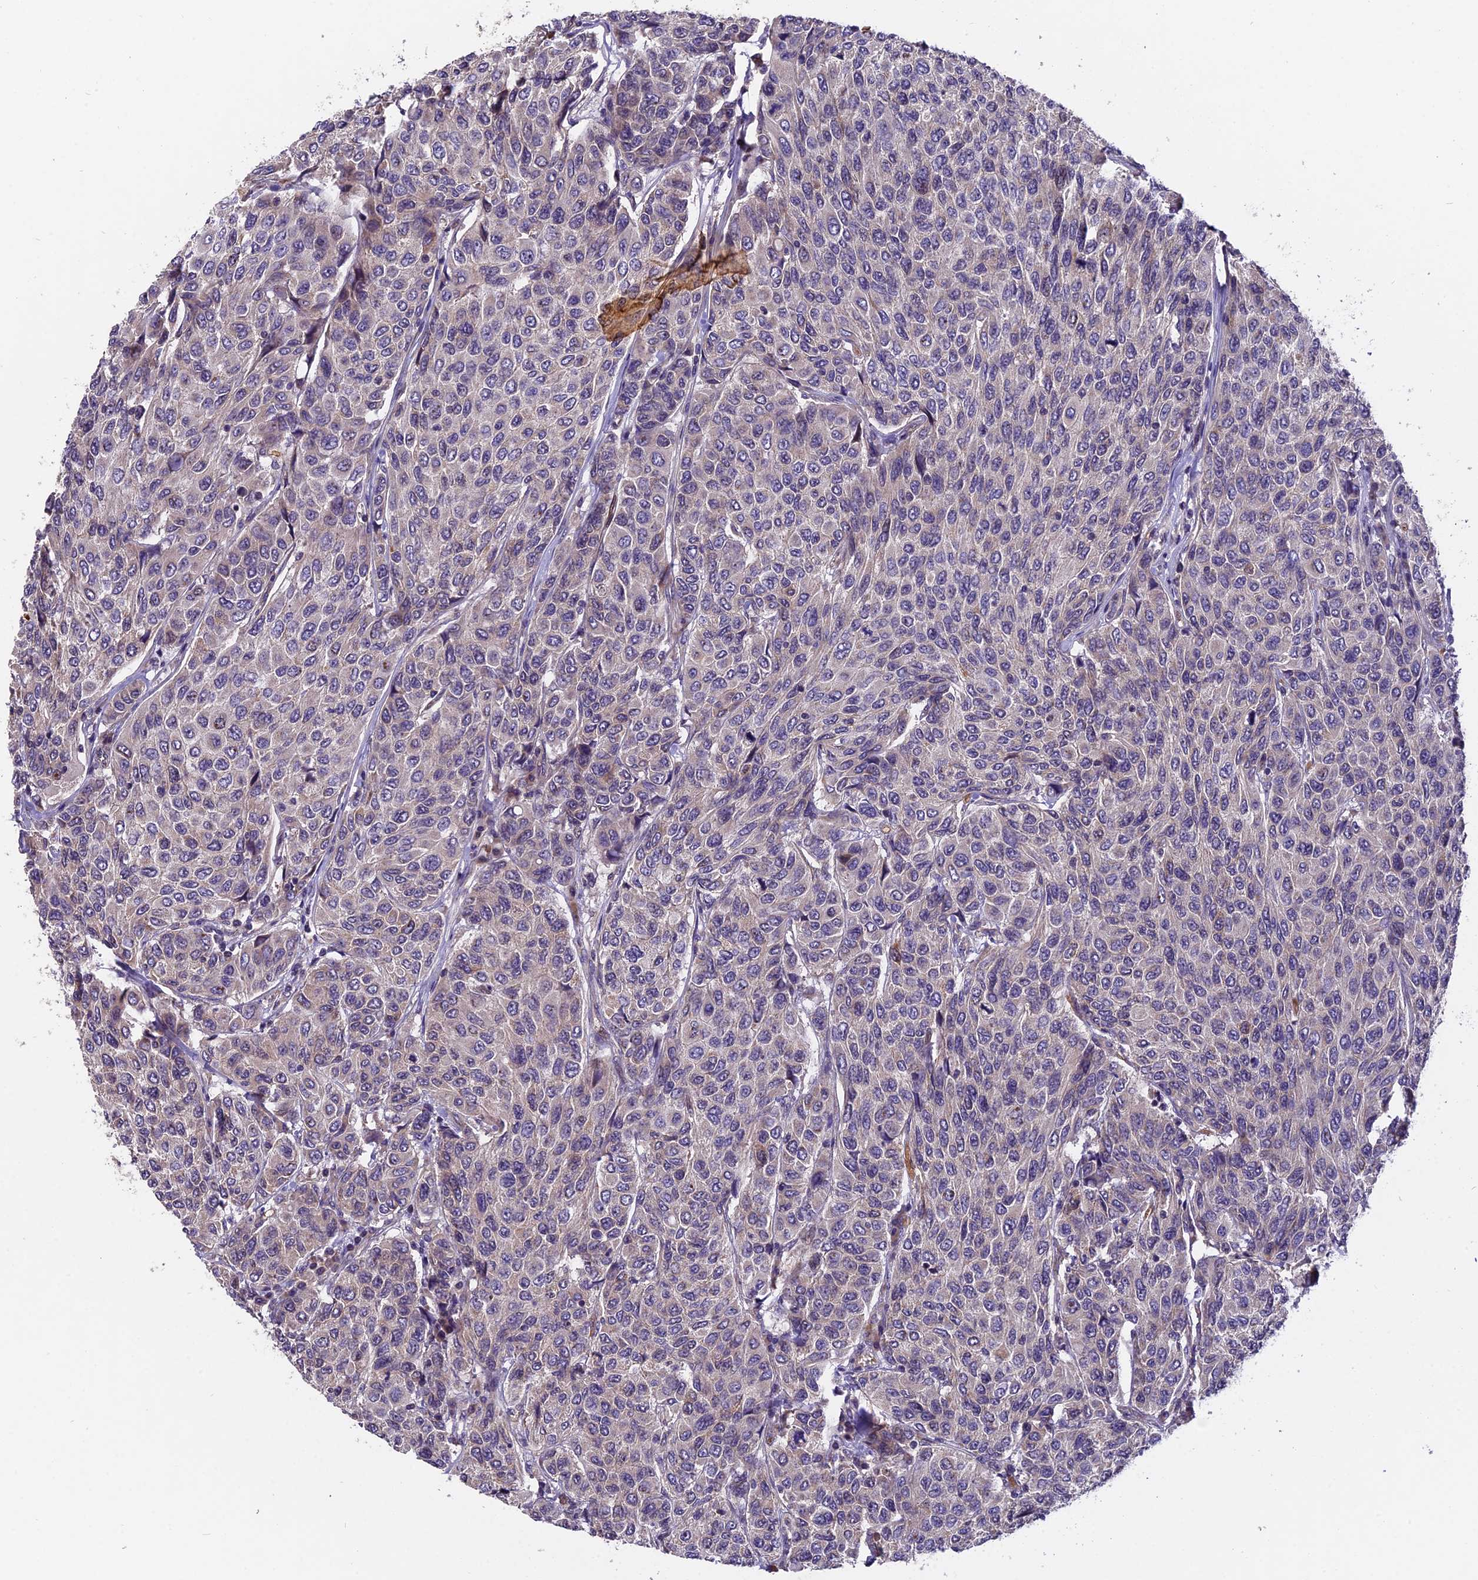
{"staining": {"intensity": "negative", "quantity": "none", "location": "none"}, "tissue": "breast cancer", "cell_type": "Tumor cells", "image_type": "cancer", "snomed": [{"axis": "morphology", "description": "Duct carcinoma"}, {"axis": "topography", "description": "Breast"}], "caption": "Immunohistochemistry (IHC) of invasive ductal carcinoma (breast) reveals no expression in tumor cells.", "gene": "TRMT1", "patient": {"sex": "female", "age": 55}}